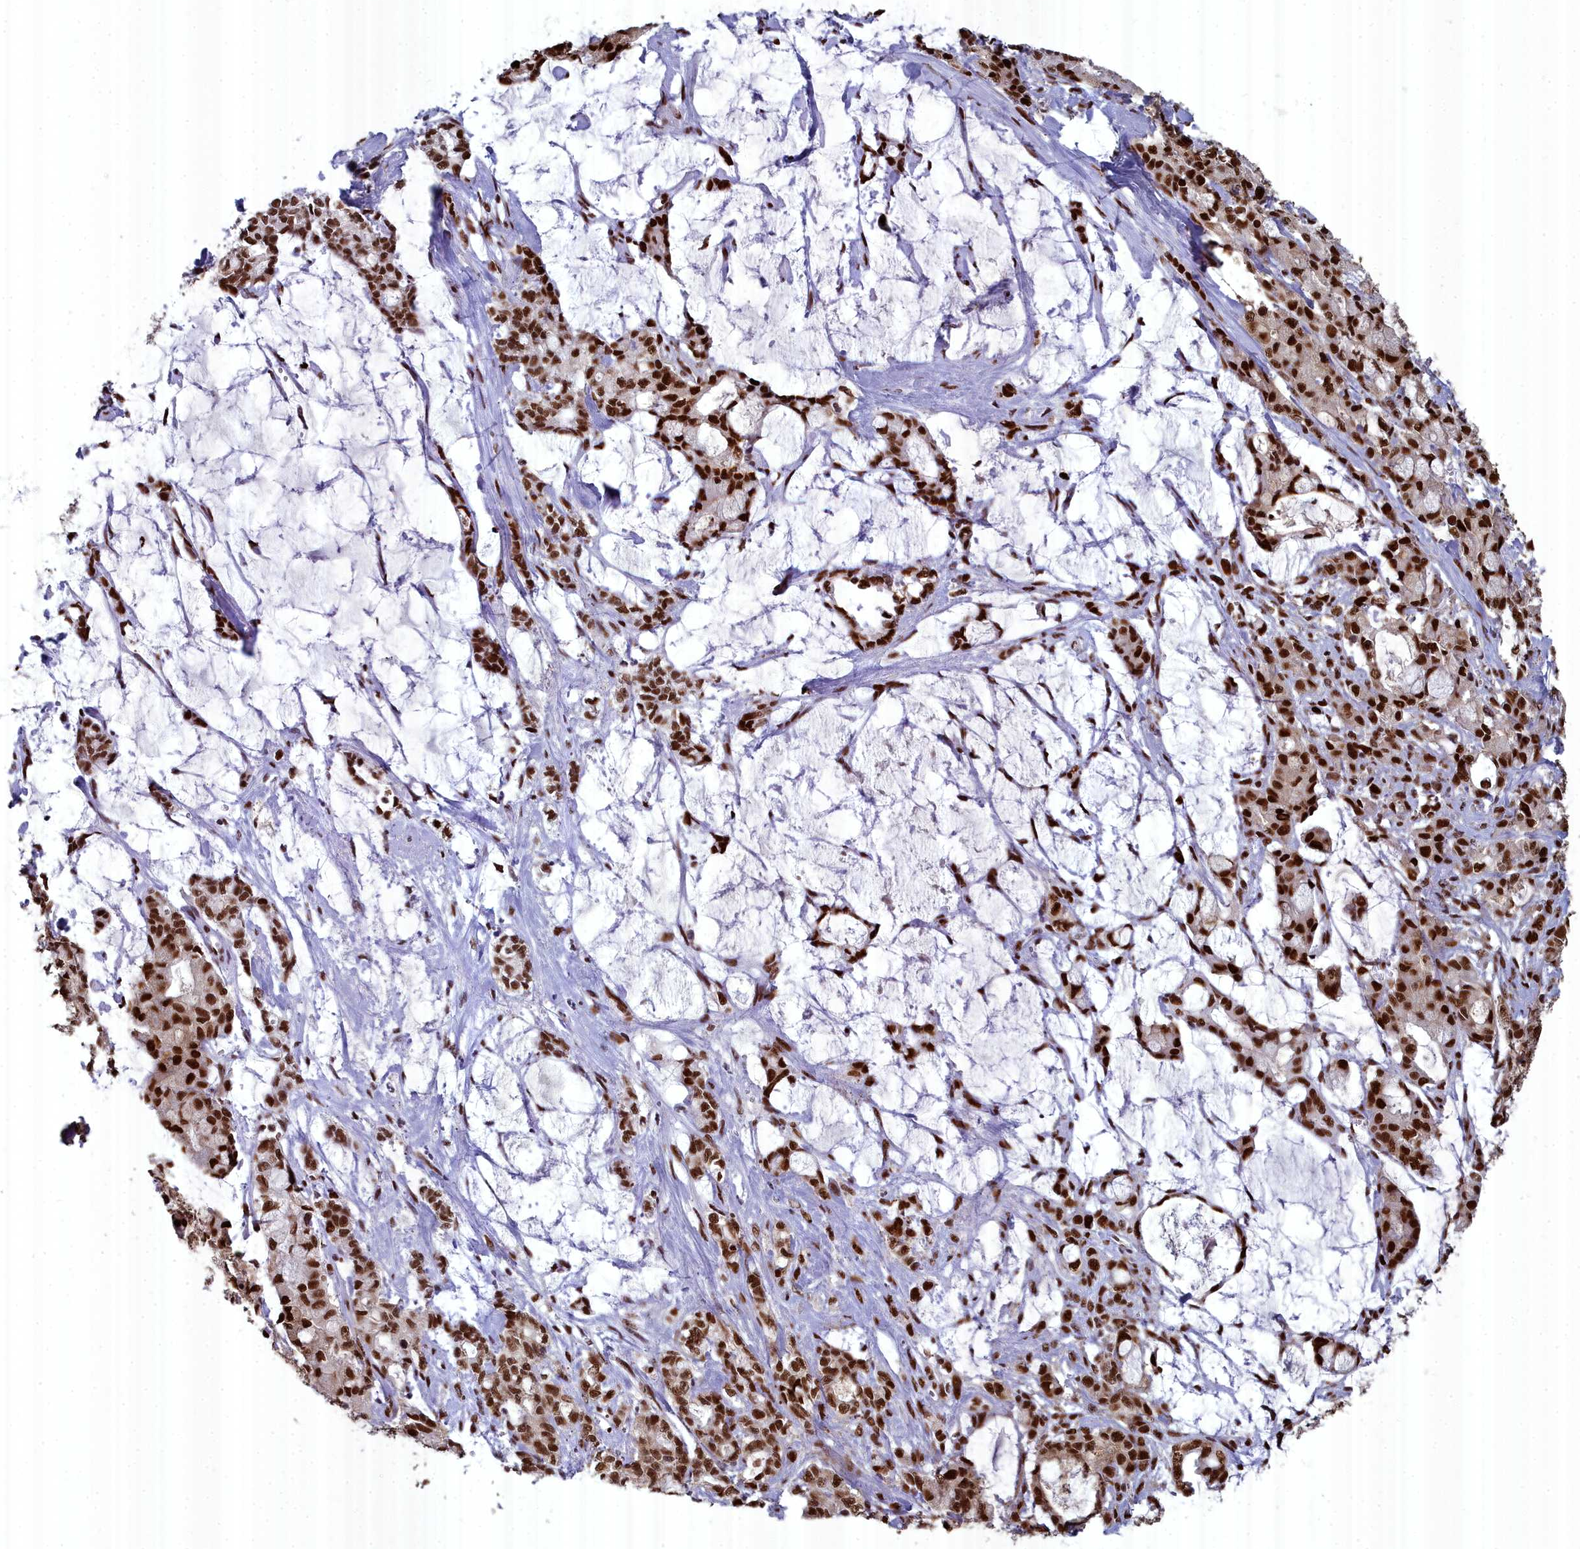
{"staining": {"intensity": "strong", "quantity": ">75%", "location": "nuclear"}, "tissue": "pancreatic cancer", "cell_type": "Tumor cells", "image_type": "cancer", "snomed": [{"axis": "morphology", "description": "Adenocarcinoma, NOS"}, {"axis": "topography", "description": "Pancreas"}], "caption": "An image of human adenocarcinoma (pancreatic) stained for a protein displays strong nuclear brown staining in tumor cells.", "gene": "SF3B3", "patient": {"sex": "female", "age": 73}}